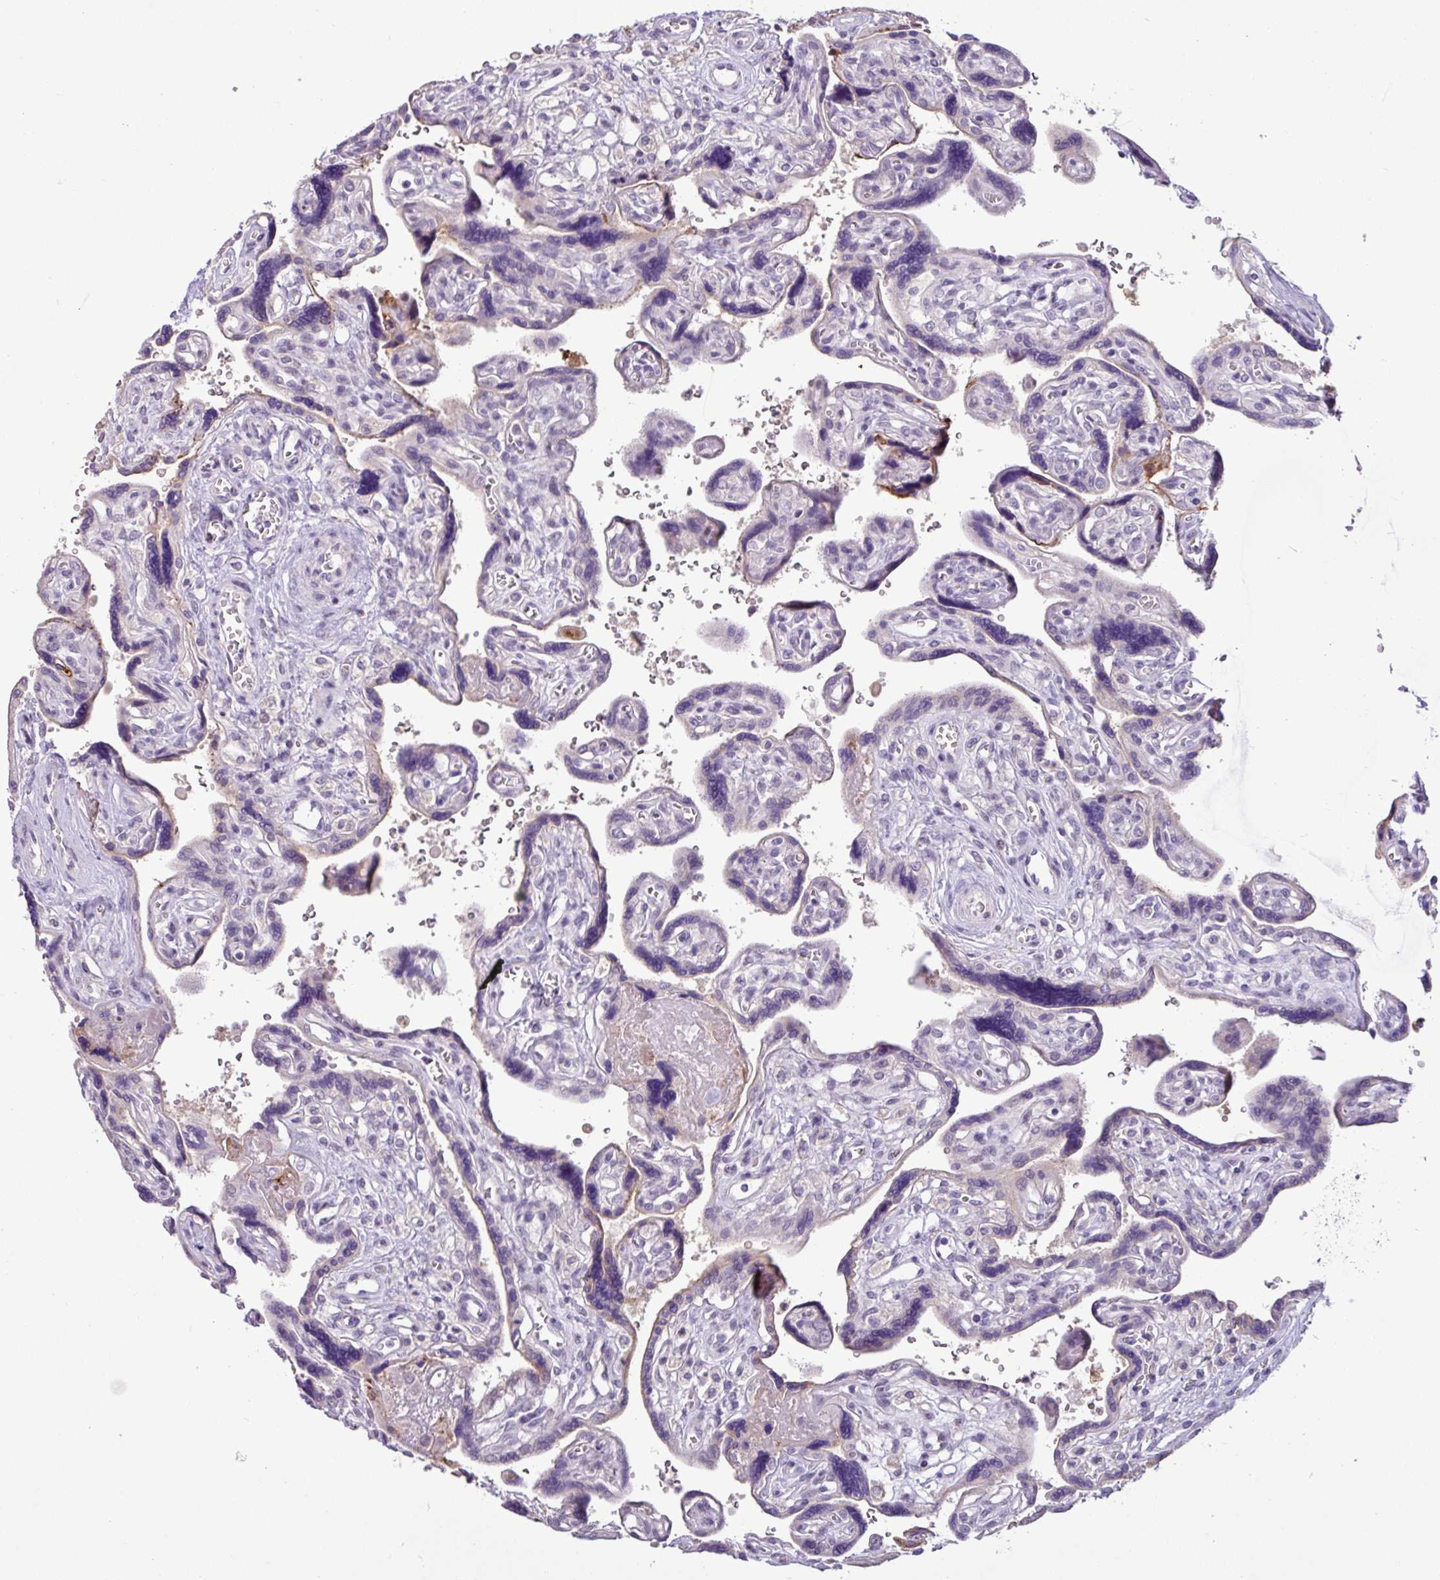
{"staining": {"intensity": "moderate", "quantity": "<25%", "location": "cytoplasmic/membranous,nuclear"}, "tissue": "placenta", "cell_type": "Decidual cells", "image_type": "normal", "snomed": [{"axis": "morphology", "description": "Normal tissue, NOS"}, {"axis": "topography", "description": "Placenta"}], "caption": "Immunohistochemistry of normal human placenta exhibits low levels of moderate cytoplasmic/membranous,nuclear positivity in approximately <25% of decidual cells. The staining is performed using DAB brown chromogen to label protein expression. The nuclei are counter-stained blue using hematoxylin.", "gene": "PNLDC1", "patient": {"sex": "female", "age": 39}}